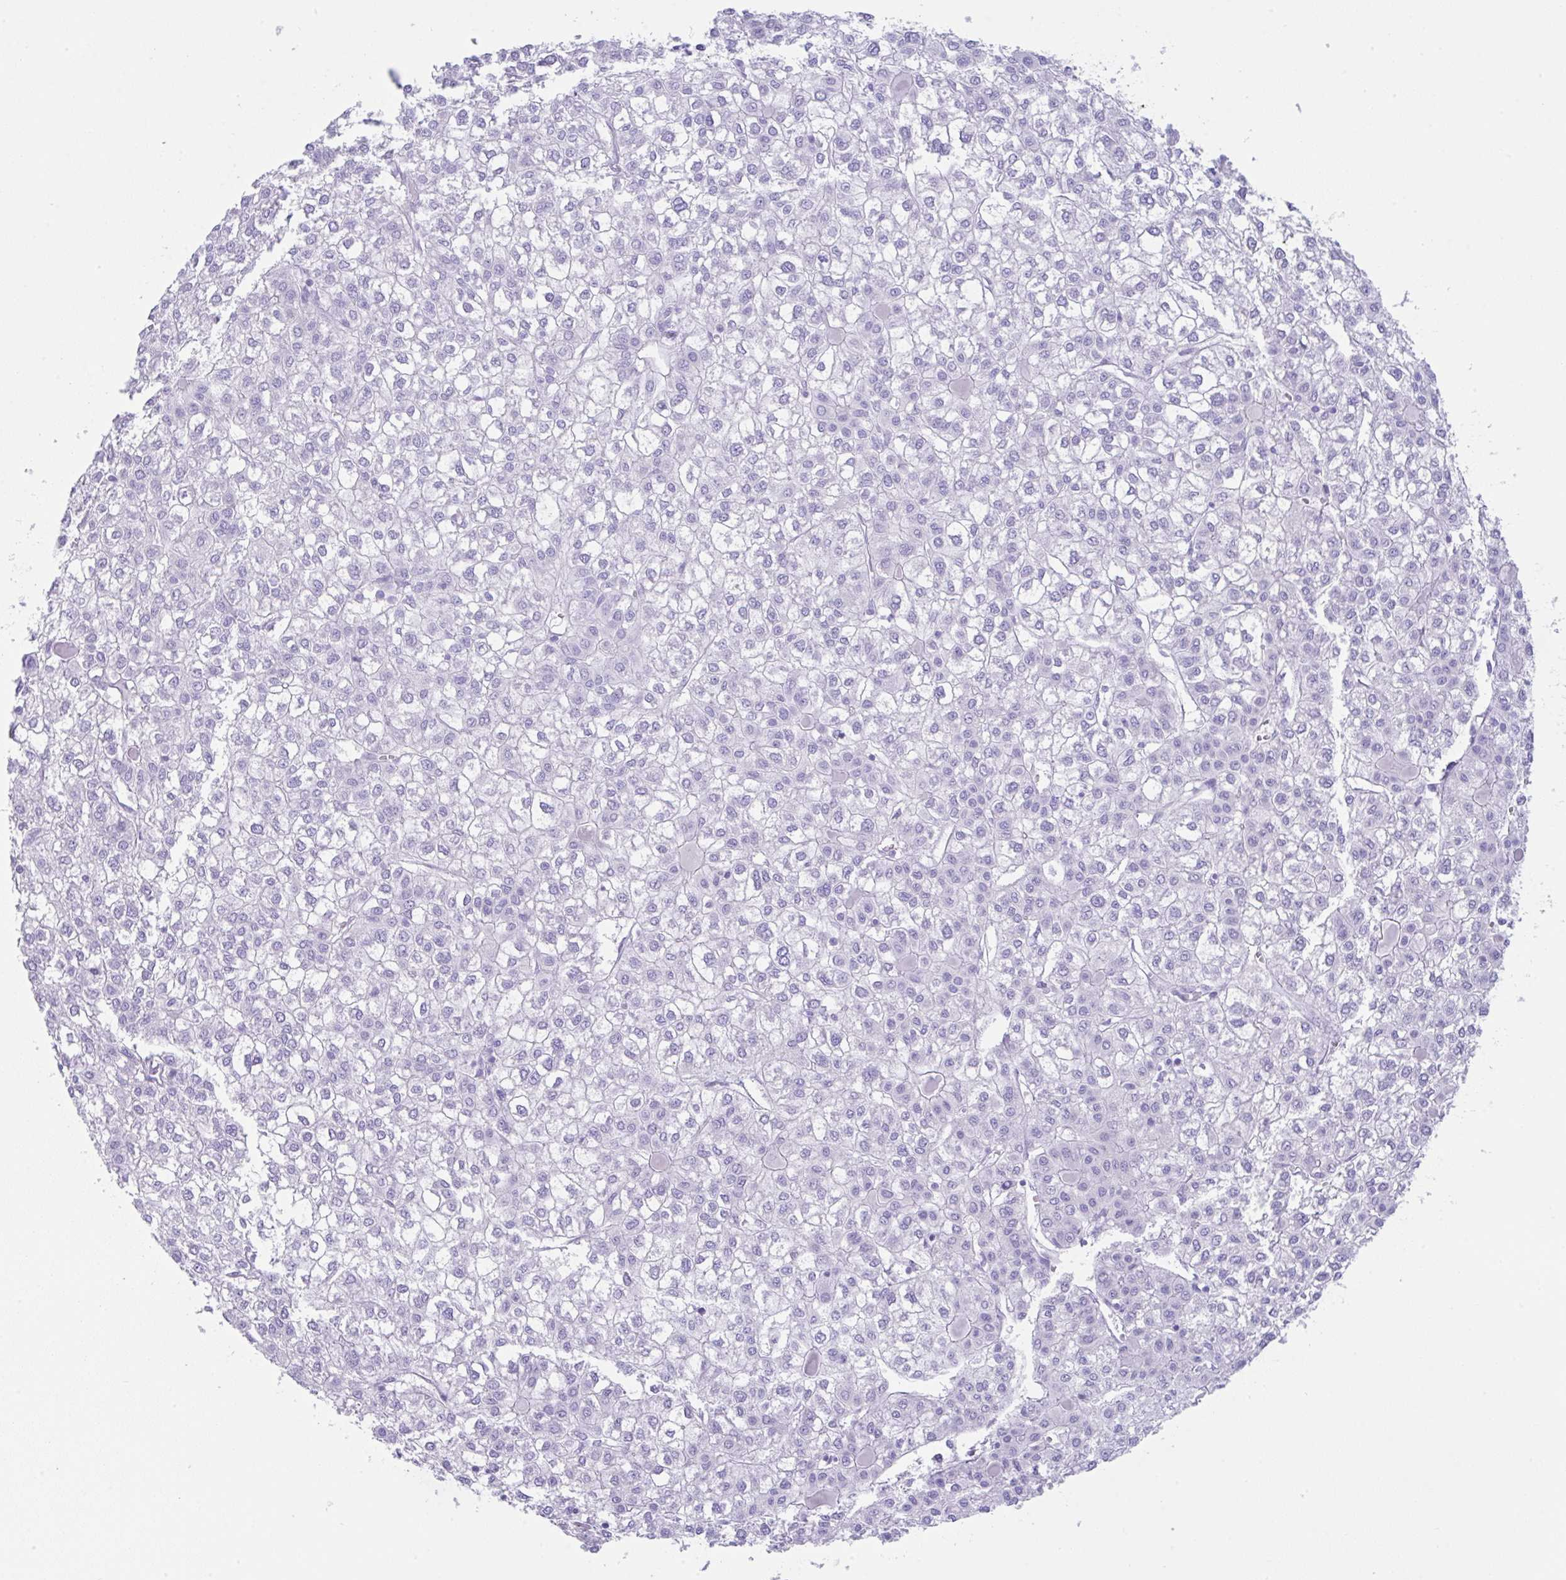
{"staining": {"intensity": "negative", "quantity": "none", "location": "none"}, "tissue": "liver cancer", "cell_type": "Tumor cells", "image_type": "cancer", "snomed": [{"axis": "morphology", "description": "Carcinoma, Hepatocellular, NOS"}, {"axis": "topography", "description": "Liver"}], "caption": "IHC photomicrograph of neoplastic tissue: liver cancer (hepatocellular carcinoma) stained with DAB (3,3'-diaminobenzidine) shows no significant protein positivity in tumor cells.", "gene": "CPA1", "patient": {"sex": "female", "age": 43}}